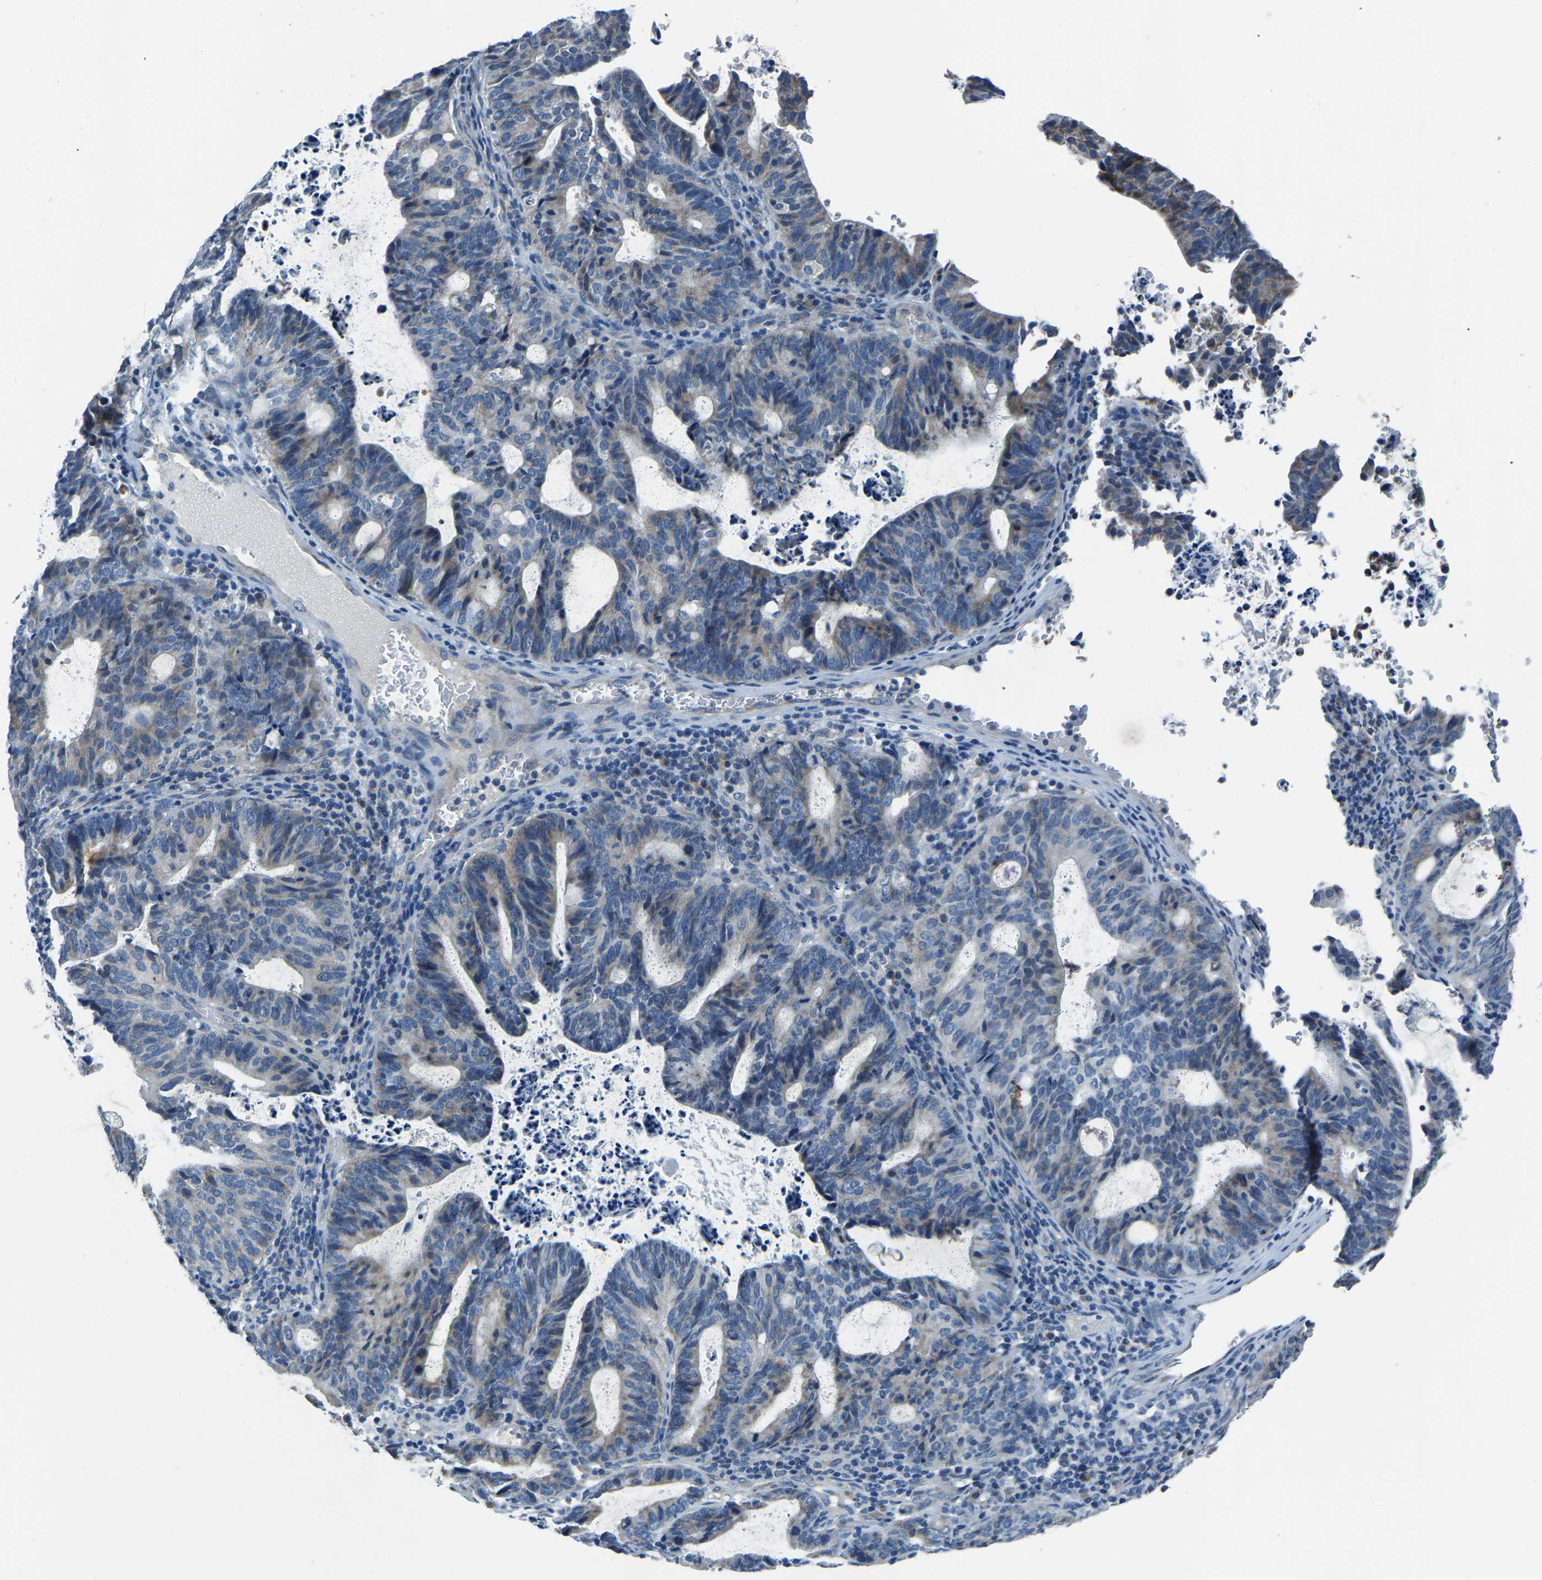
{"staining": {"intensity": "weak", "quantity": "<25%", "location": "cytoplasmic/membranous"}, "tissue": "endometrial cancer", "cell_type": "Tumor cells", "image_type": "cancer", "snomed": [{"axis": "morphology", "description": "Adenocarcinoma, NOS"}, {"axis": "topography", "description": "Uterus"}], "caption": "Histopathology image shows no significant protein expression in tumor cells of endometrial cancer.", "gene": "ADAM2", "patient": {"sex": "female", "age": 83}}